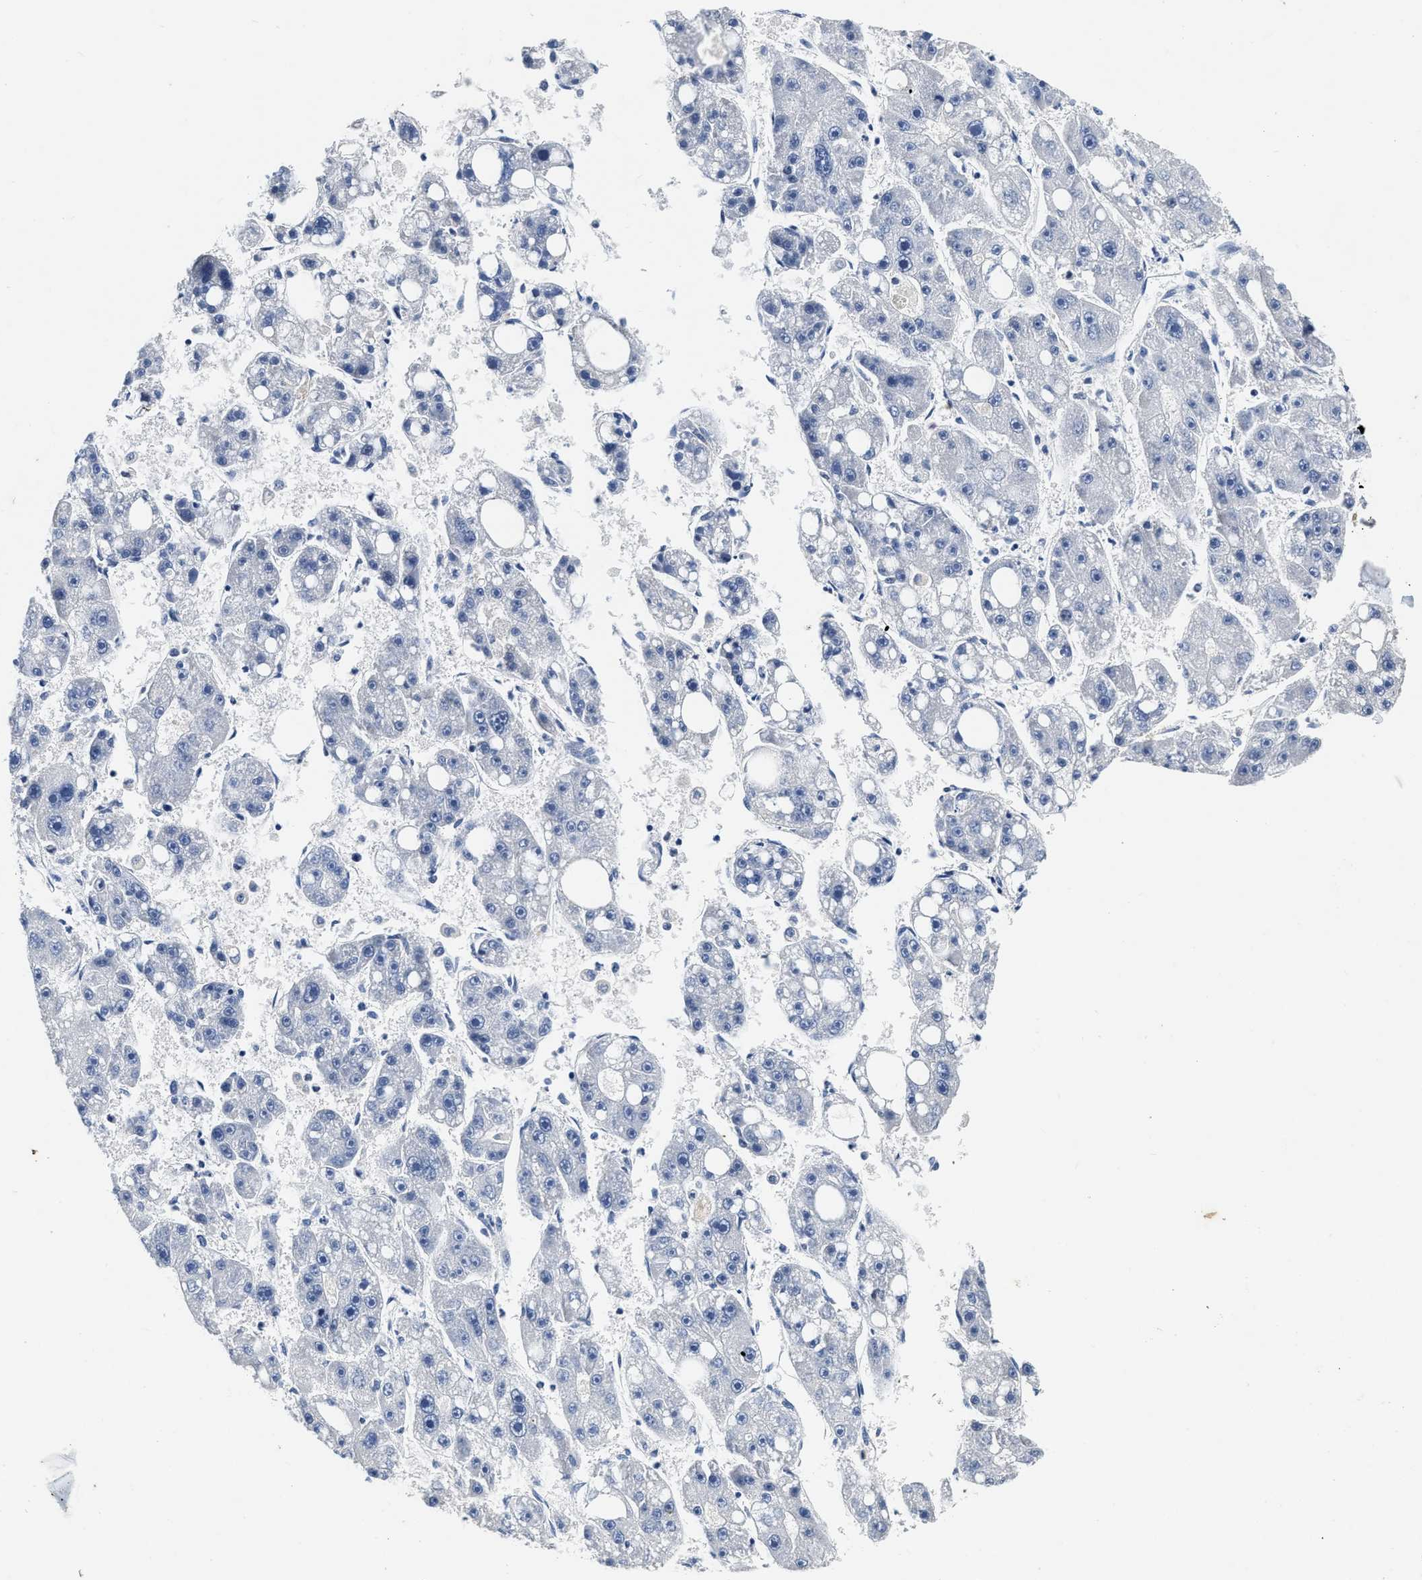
{"staining": {"intensity": "negative", "quantity": "none", "location": "none"}, "tissue": "liver cancer", "cell_type": "Tumor cells", "image_type": "cancer", "snomed": [{"axis": "morphology", "description": "Carcinoma, Hepatocellular, NOS"}, {"axis": "topography", "description": "Liver"}], "caption": "An immunohistochemistry (IHC) image of liver cancer is shown. There is no staining in tumor cells of liver cancer.", "gene": "FBLN2", "patient": {"sex": "female", "age": 61}}